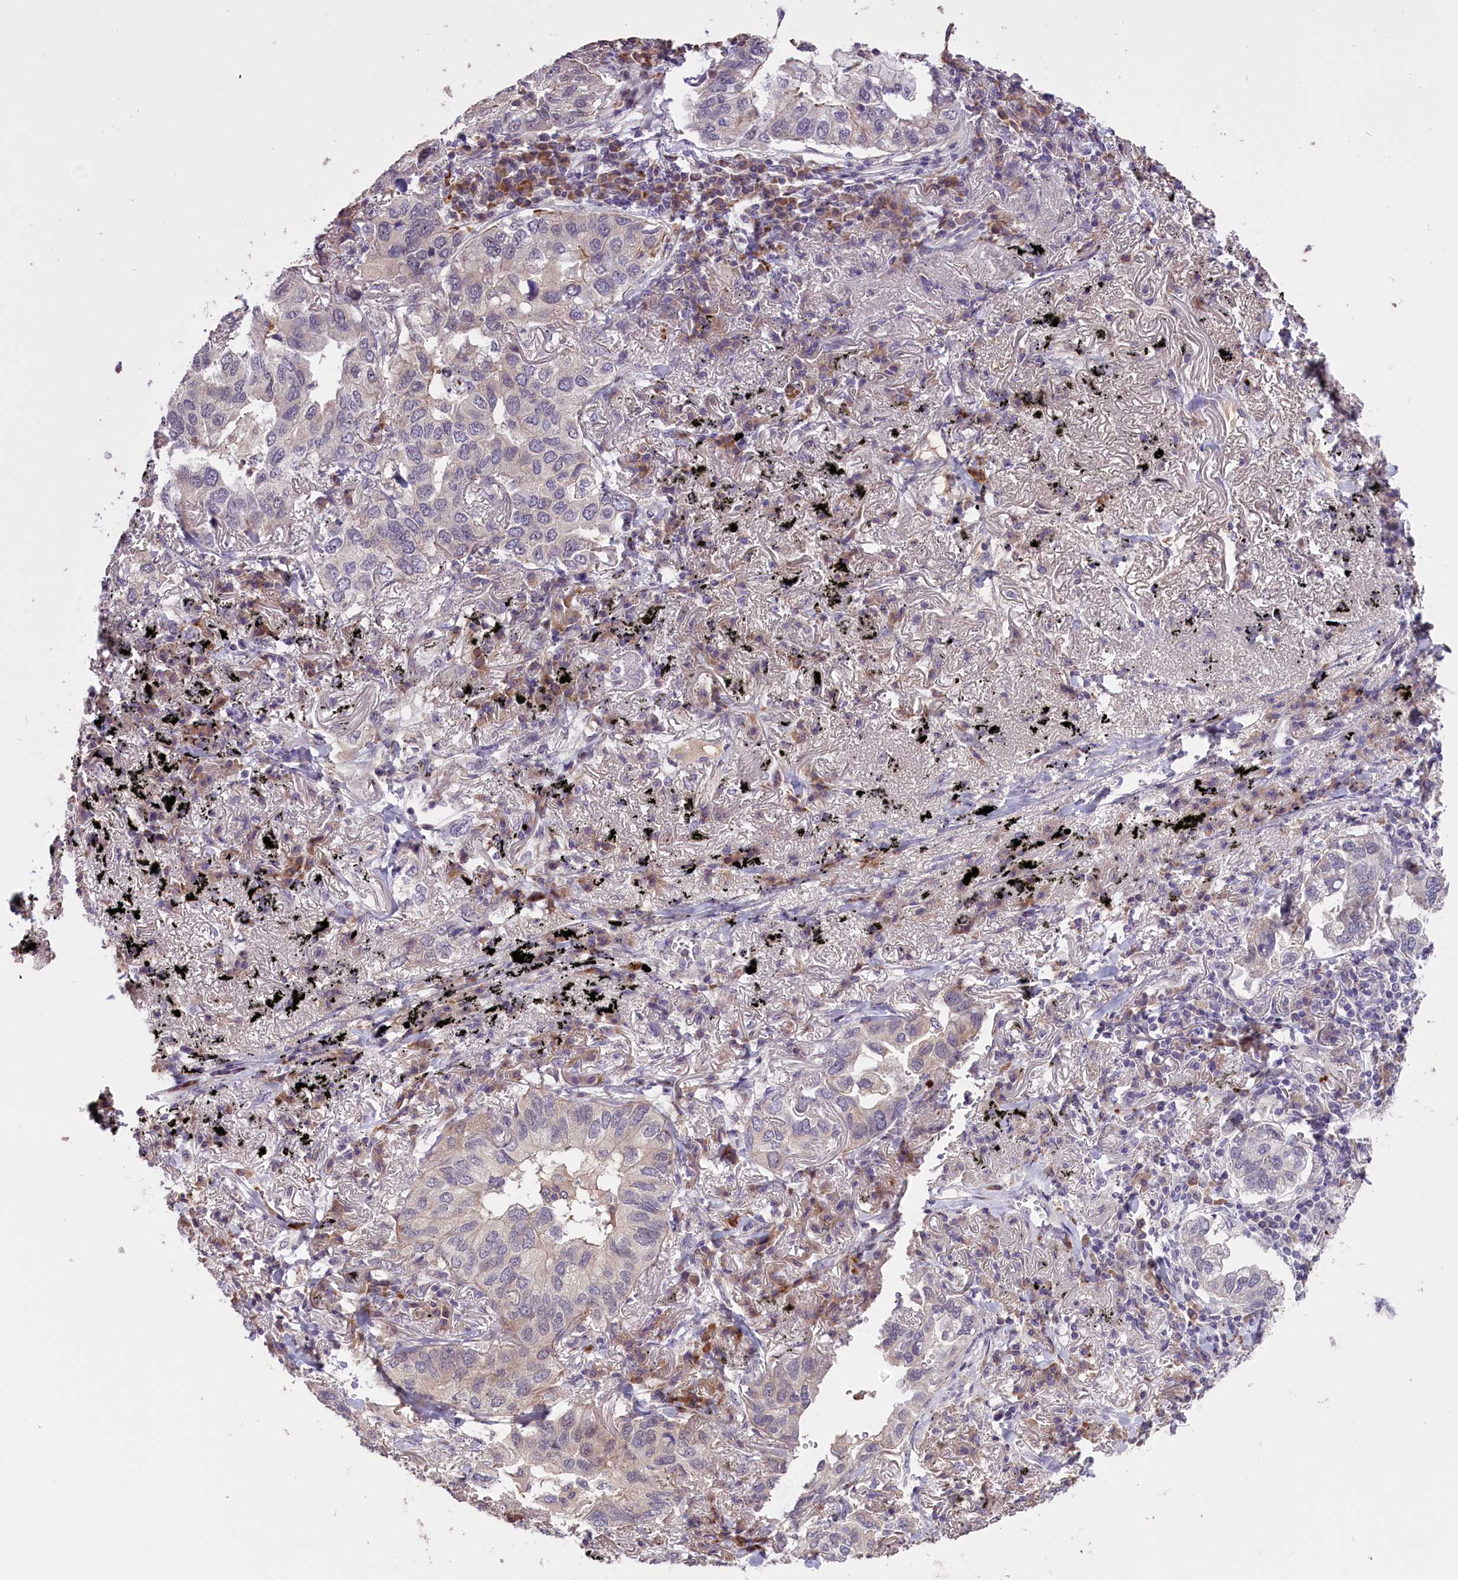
{"staining": {"intensity": "negative", "quantity": "none", "location": "none"}, "tissue": "lung cancer", "cell_type": "Tumor cells", "image_type": "cancer", "snomed": [{"axis": "morphology", "description": "Adenocarcinoma, NOS"}, {"axis": "topography", "description": "Lung"}], "caption": "Immunohistochemistry (IHC) histopathology image of neoplastic tissue: lung adenocarcinoma stained with DAB shows no significant protein expression in tumor cells.", "gene": "ENHO", "patient": {"sex": "male", "age": 65}}